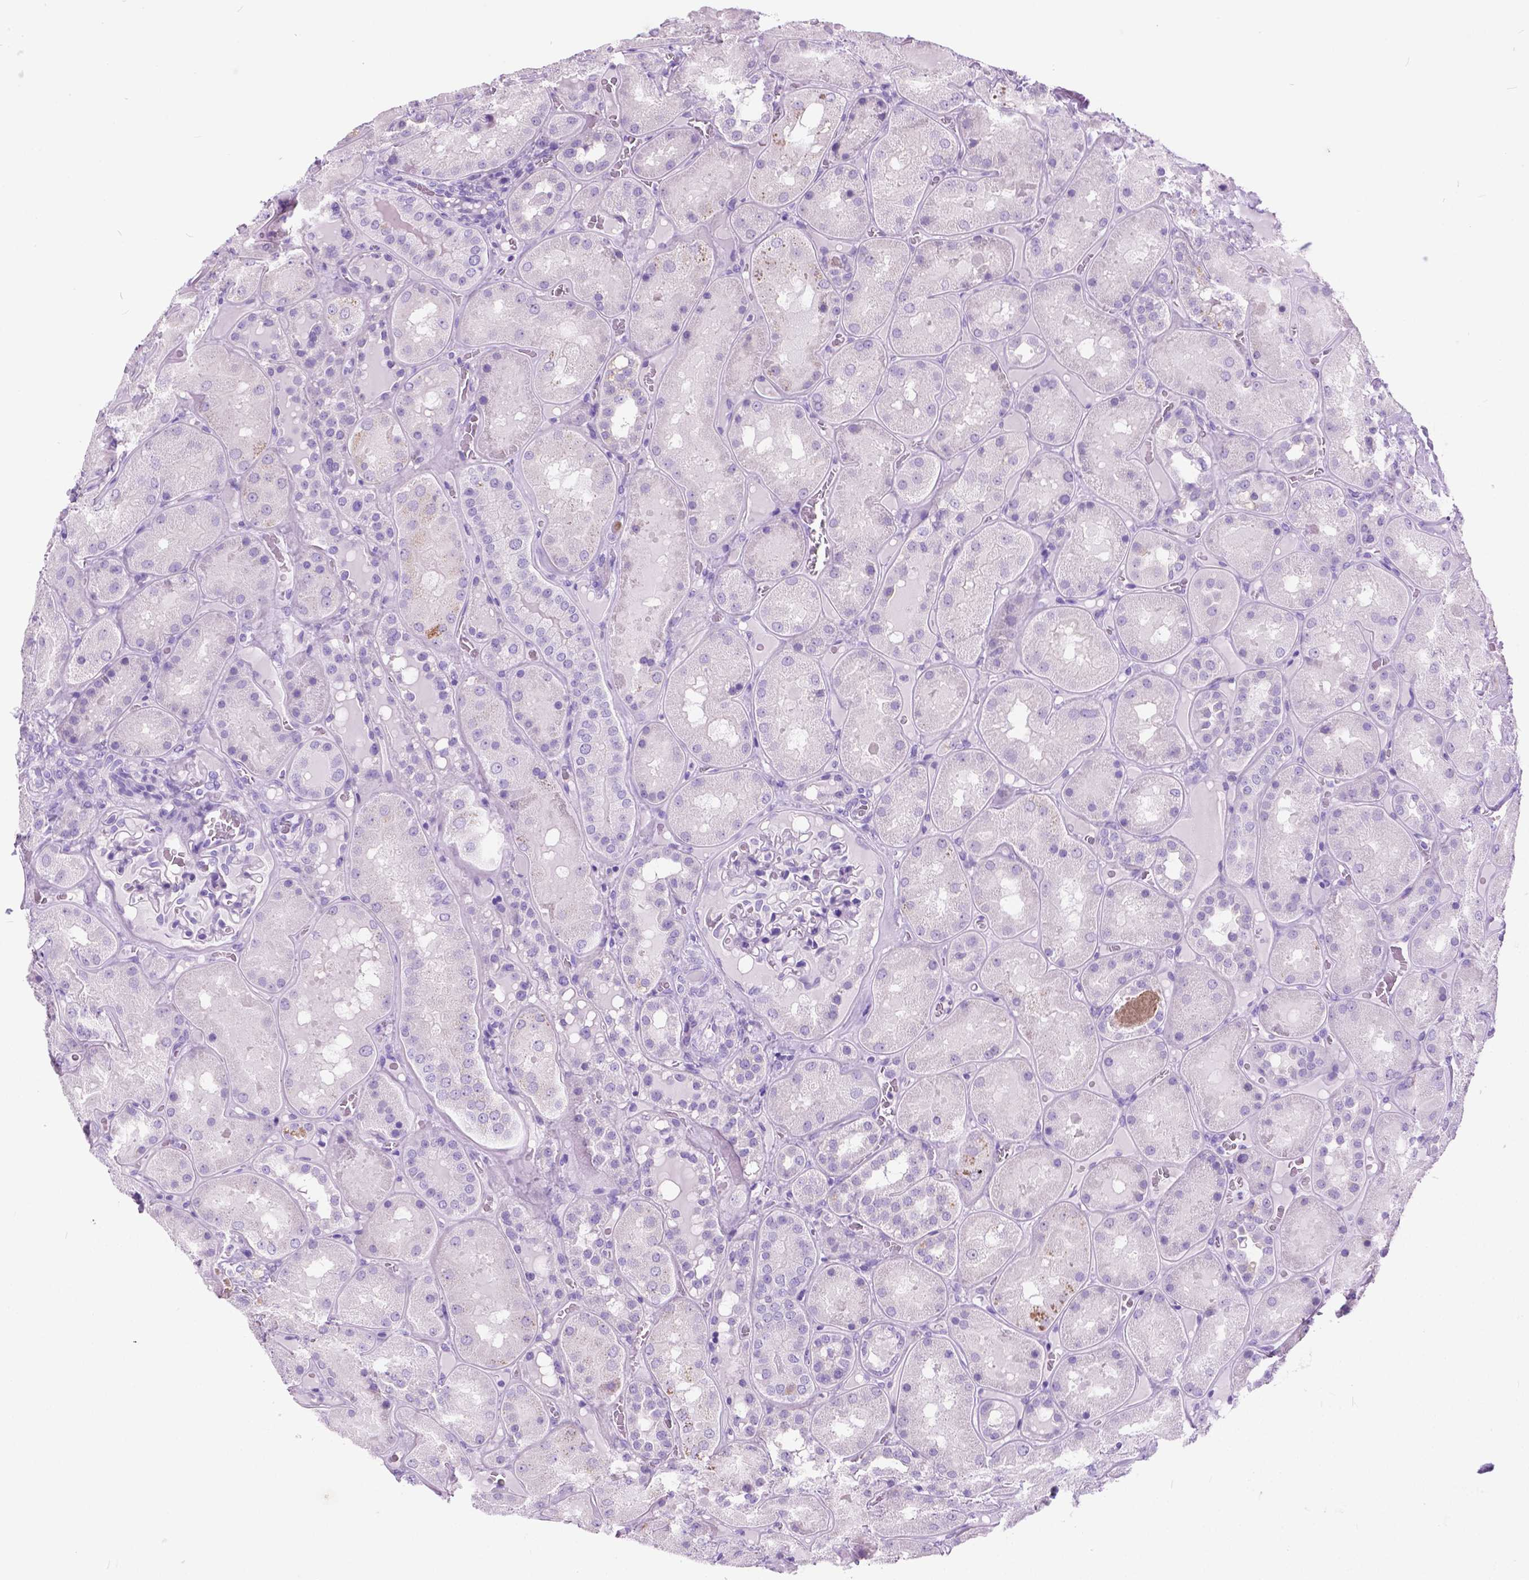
{"staining": {"intensity": "negative", "quantity": "none", "location": "none"}, "tissue": "kidney", "cell_type": "Cells in glomeruli", "image_type": "normal", "snomed": [{"axis": "morphology", "description": "Normal tissue, NOS"}, {"axis": "topography", "description": "Kidney"}], "caption": "IHC of benign kidney shows no positivity in cells in glomeruli.", "gene": "ARMS2", "patient": {"sex": "male", "age": 73}}